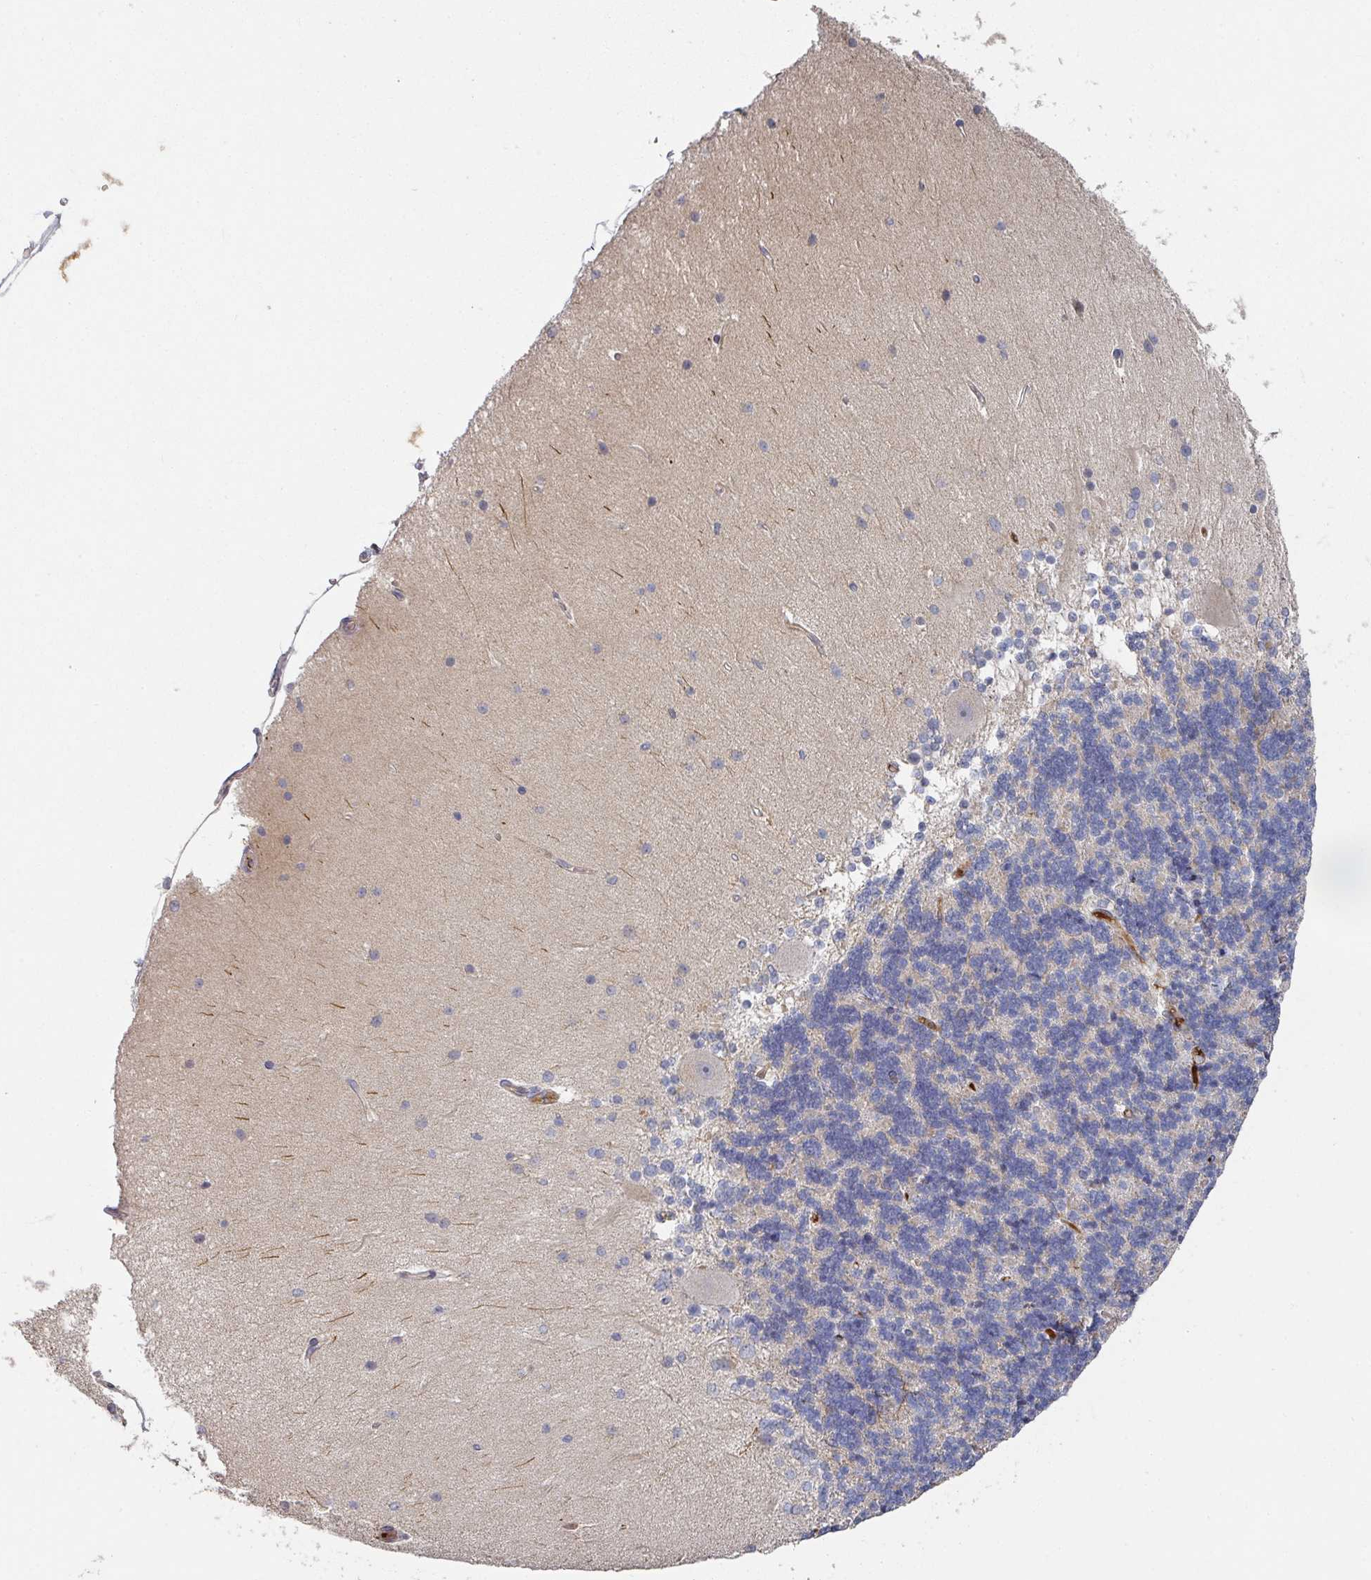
{"staining": {"intensity": "negative", "quantity": "none", "location": "none"}, "tissue": "cerebellum", "cell_type": "Cells in granular layer", "image_type": "normal", "snomed": [{"axis": "morphology", "description": "Normal tissue, NOS"}, {"axis": "topography", "description": "Cerebellum"}], "caption": "Cells in granular layer show no significant expression in benign cerebellum.", "gene": "ENSG00000249773", "patient": {"sex": "female", "age": 54}}